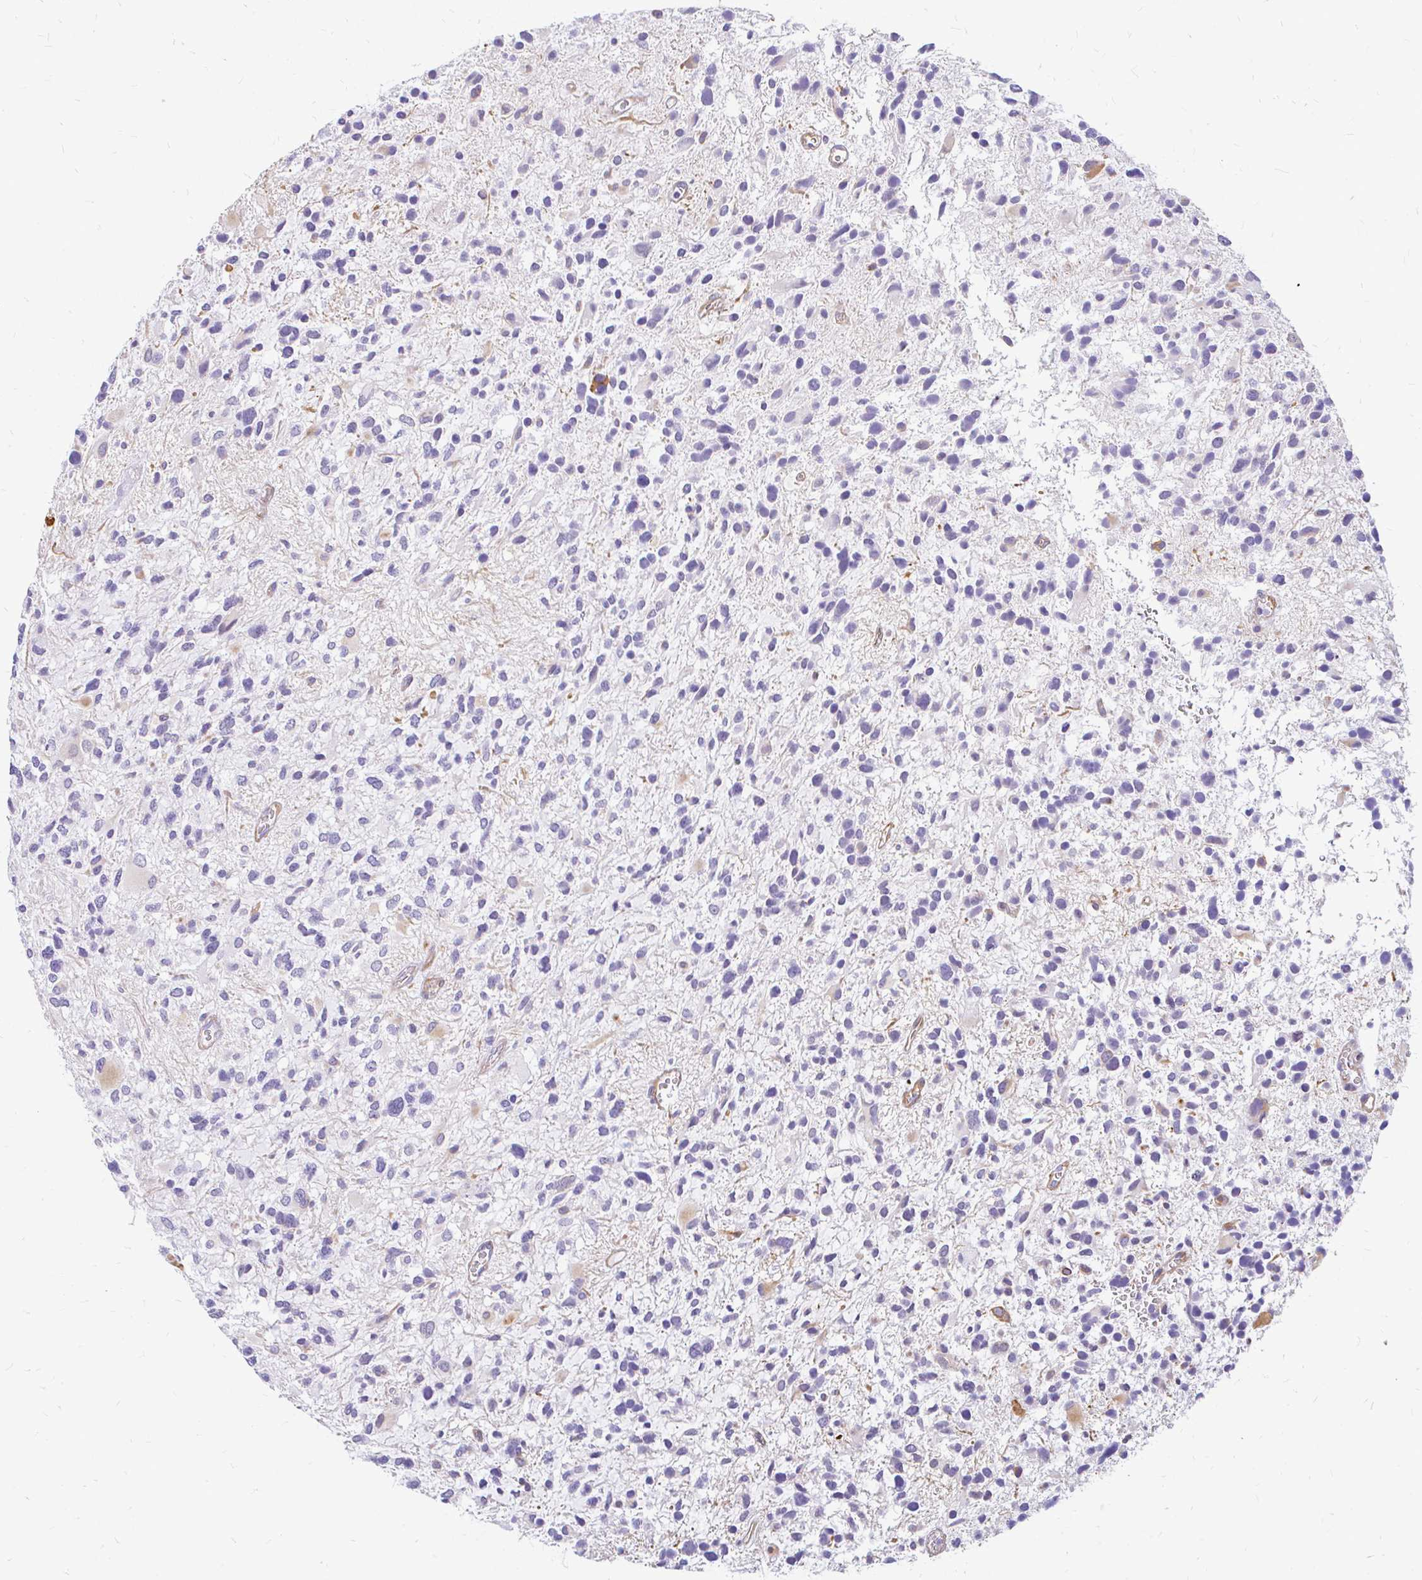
{"staining": {"intensity": "negative", "quantity": "none", "location": "none"}, "tissue": "glioma", "cell_type": "Tumor cells", "image_type": "cancer", "snomed": [{"axis": "morphology", "description": "Glioma, malignant, High grade"}, {"axis": "topography", "description": "Brain"}], "caption": "High-grade glioma (malignant) was stained to show a protein in brown. There is no significant expression in tumor cells.", "gene": "FAM83C", "patient": {"sex": "female", "age": 11}}